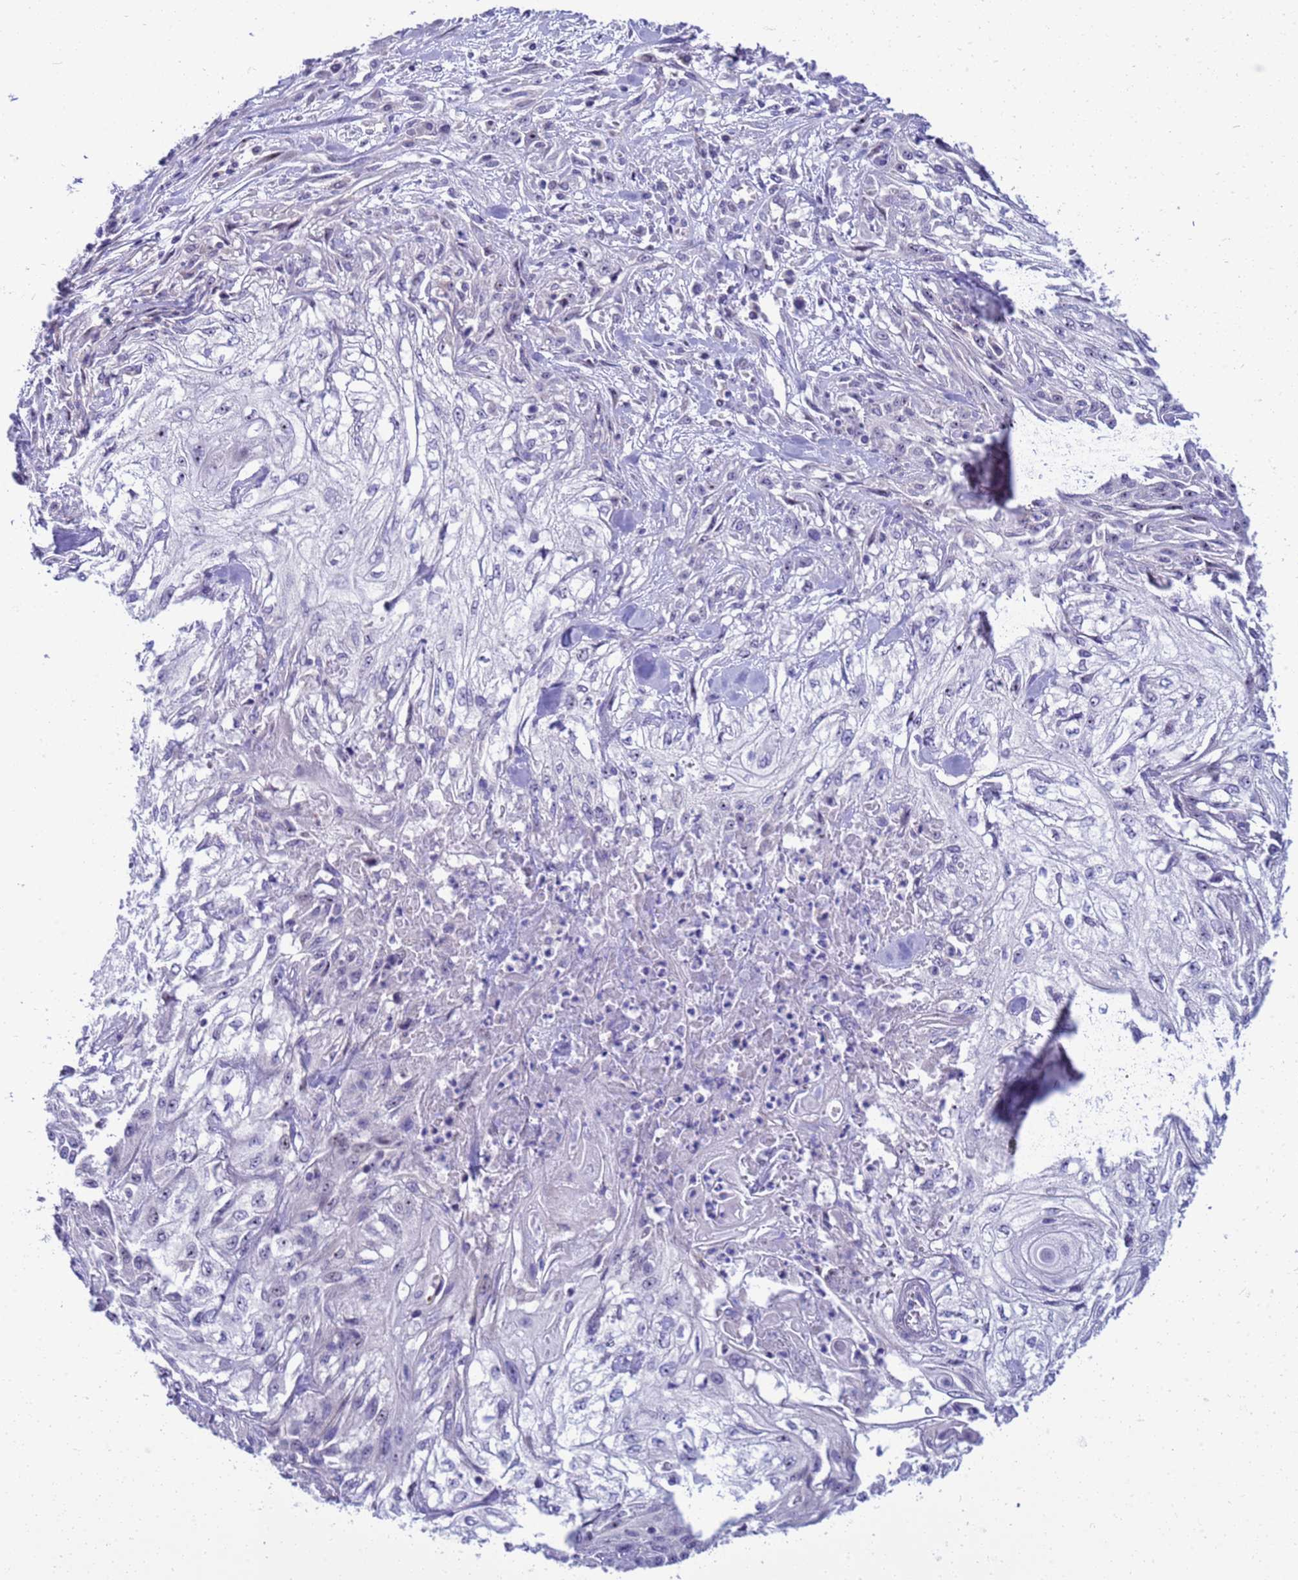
{"staining": {"intensity": "moderate", "quantity": "<25%", "location": "nuclear"}, "tissue": "skin cancer", "cell_type": "Tumor cells", "image_type": "cancer", "snomed": [{"axis": "morphology", "description": "Squamous cell carcinoma, NOS"}, {"axis": "morphology", "description": "Squamous cell carcinoma, metastatic, NOS"}, {"axis": "topography", "description": "Skin"}, {"axis": "topography", "description": "Lymph node"}], "caption": "The photomicrograph shows immunohistochemical staining of metastatic squamous cell carcinoma (skin). There is moderate nuclear expression is appreciated in approximately <25% of tumor cells.", "gene": "LRATD1", "patient": {"sex": "male", "age": 75}}